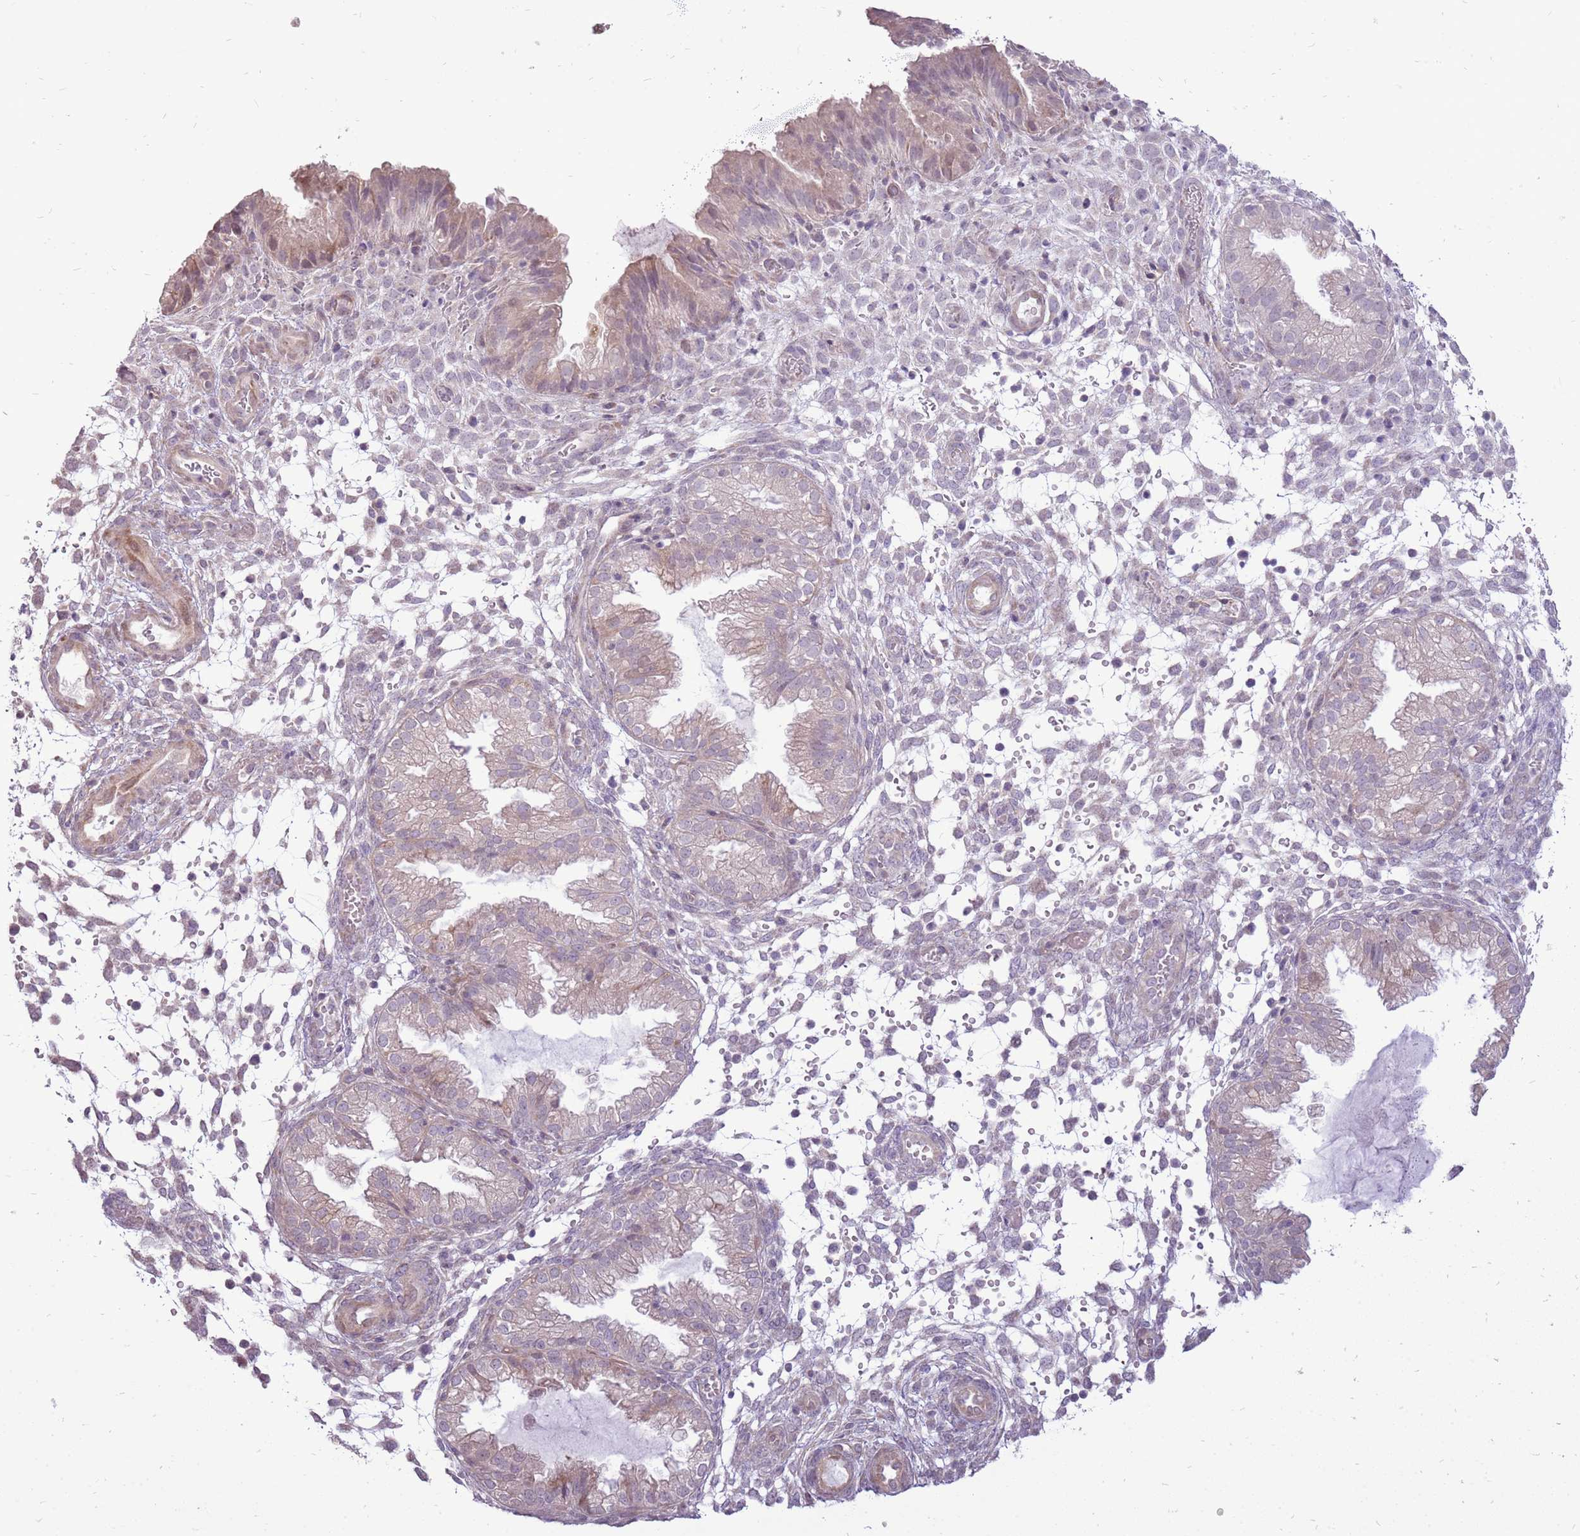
{"staining": {"intensity": "negative", "quantity": "none", "location": "none"}, "tissue": "endometrium", "cell_type": "Cells in endometrial stroma", "image_type": "normal", "snomed": [{"axis": "morphology", "description": "Normal tissue, NOS"}, {"axis": "topography", "description": "Endometrium"}], "caption": "Immunohistochemistry image of unremarkable human endometrium stained for a protein (brown), which demonstrates no staining in cells in endometrial stroma.", "gene": "UGGT2", "patient": {"sex": "female", "age": 33}}